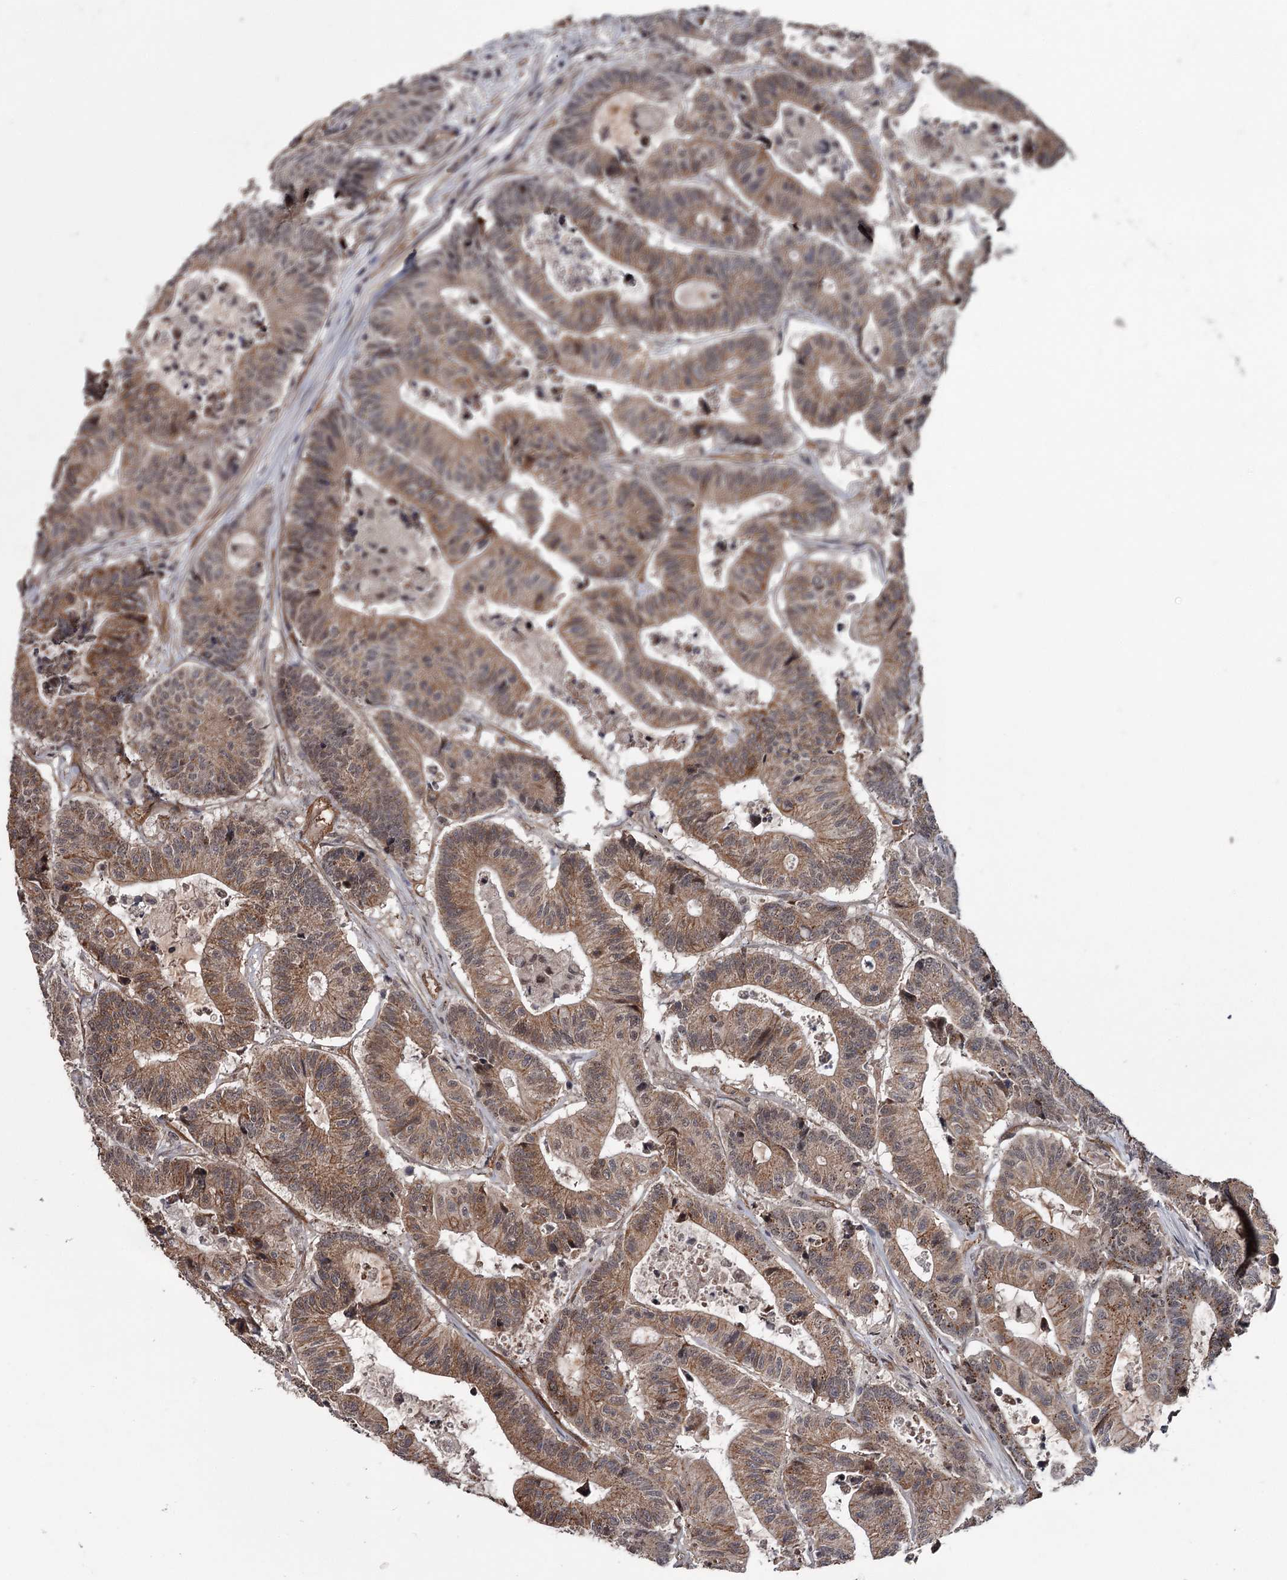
{"staining": {"intensity": "moderate", "quantity": ">75%", "location": "cytoplasmic/membranous"}, "tissue": "colorectal cancer", "cell_type": "Tumor cells", "image_type": "cancer", "snomed": [{"axis": "morphology", "description": "Adenocarcinoma, NOS"}, {"axis": "topography", "description": "Colon"}], "caption": "Tumor cells exhibit medium levels of moderate cytoplasmic/membranous staining in about >75% of cells in colorectal adenocarcinoma. The staining was performed using DAB to visualize the protein expression in brown, while the nuclei were stained in blue with hematoxylin (Magnification: 20x).", "gene": "CDC42EP2", "patient": {"sex": "female", "age": 84}}